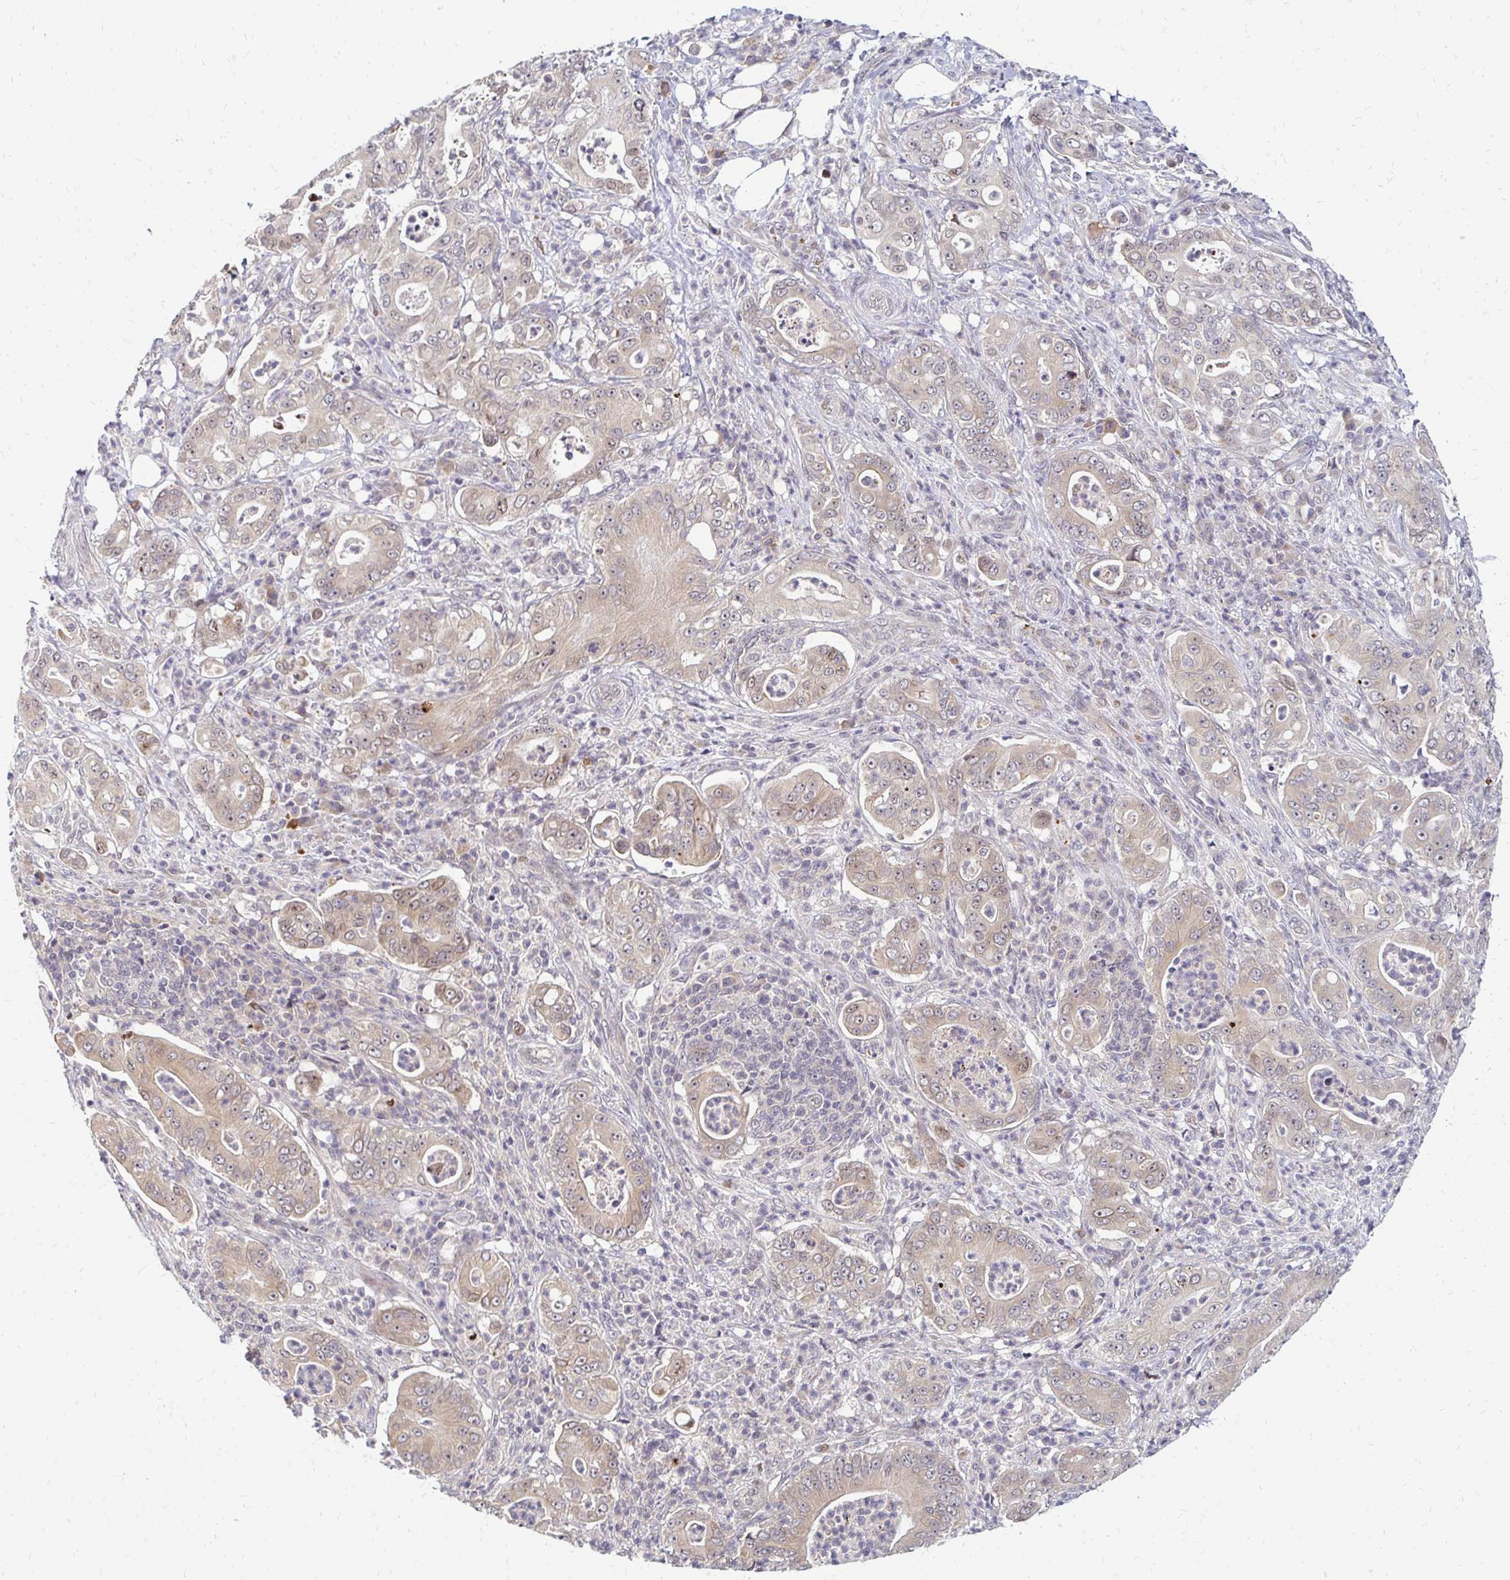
{"staining": {"intensity": "strong", "quantity": "25%-75%", "location": "cytoplasmic/membranous"}, "tissue": "pancreatic cancer", "cell_type": "Tumor cells", "image_type": "cancer", "snomed": [{"axis": "morphology", "description": "Adenocarcinoma, NOS"}, {"axis": "topography", "description": "Pancreas"}], "caption": "IHC staining of pancreatic cancer (adenocarcinoma), which exhibits high levels of strong cytoplasmic/membranous positivity in approximately 25%-75% of tumor cells indicating strong cytoplasmic/membranous protein positivity. The staining was performed using DAB (brown) for protein detection and nuclei were counterstained in hematoxylin (blue).", "gene": "TRIR", "patient": {"sex": "male", "age": 71}}